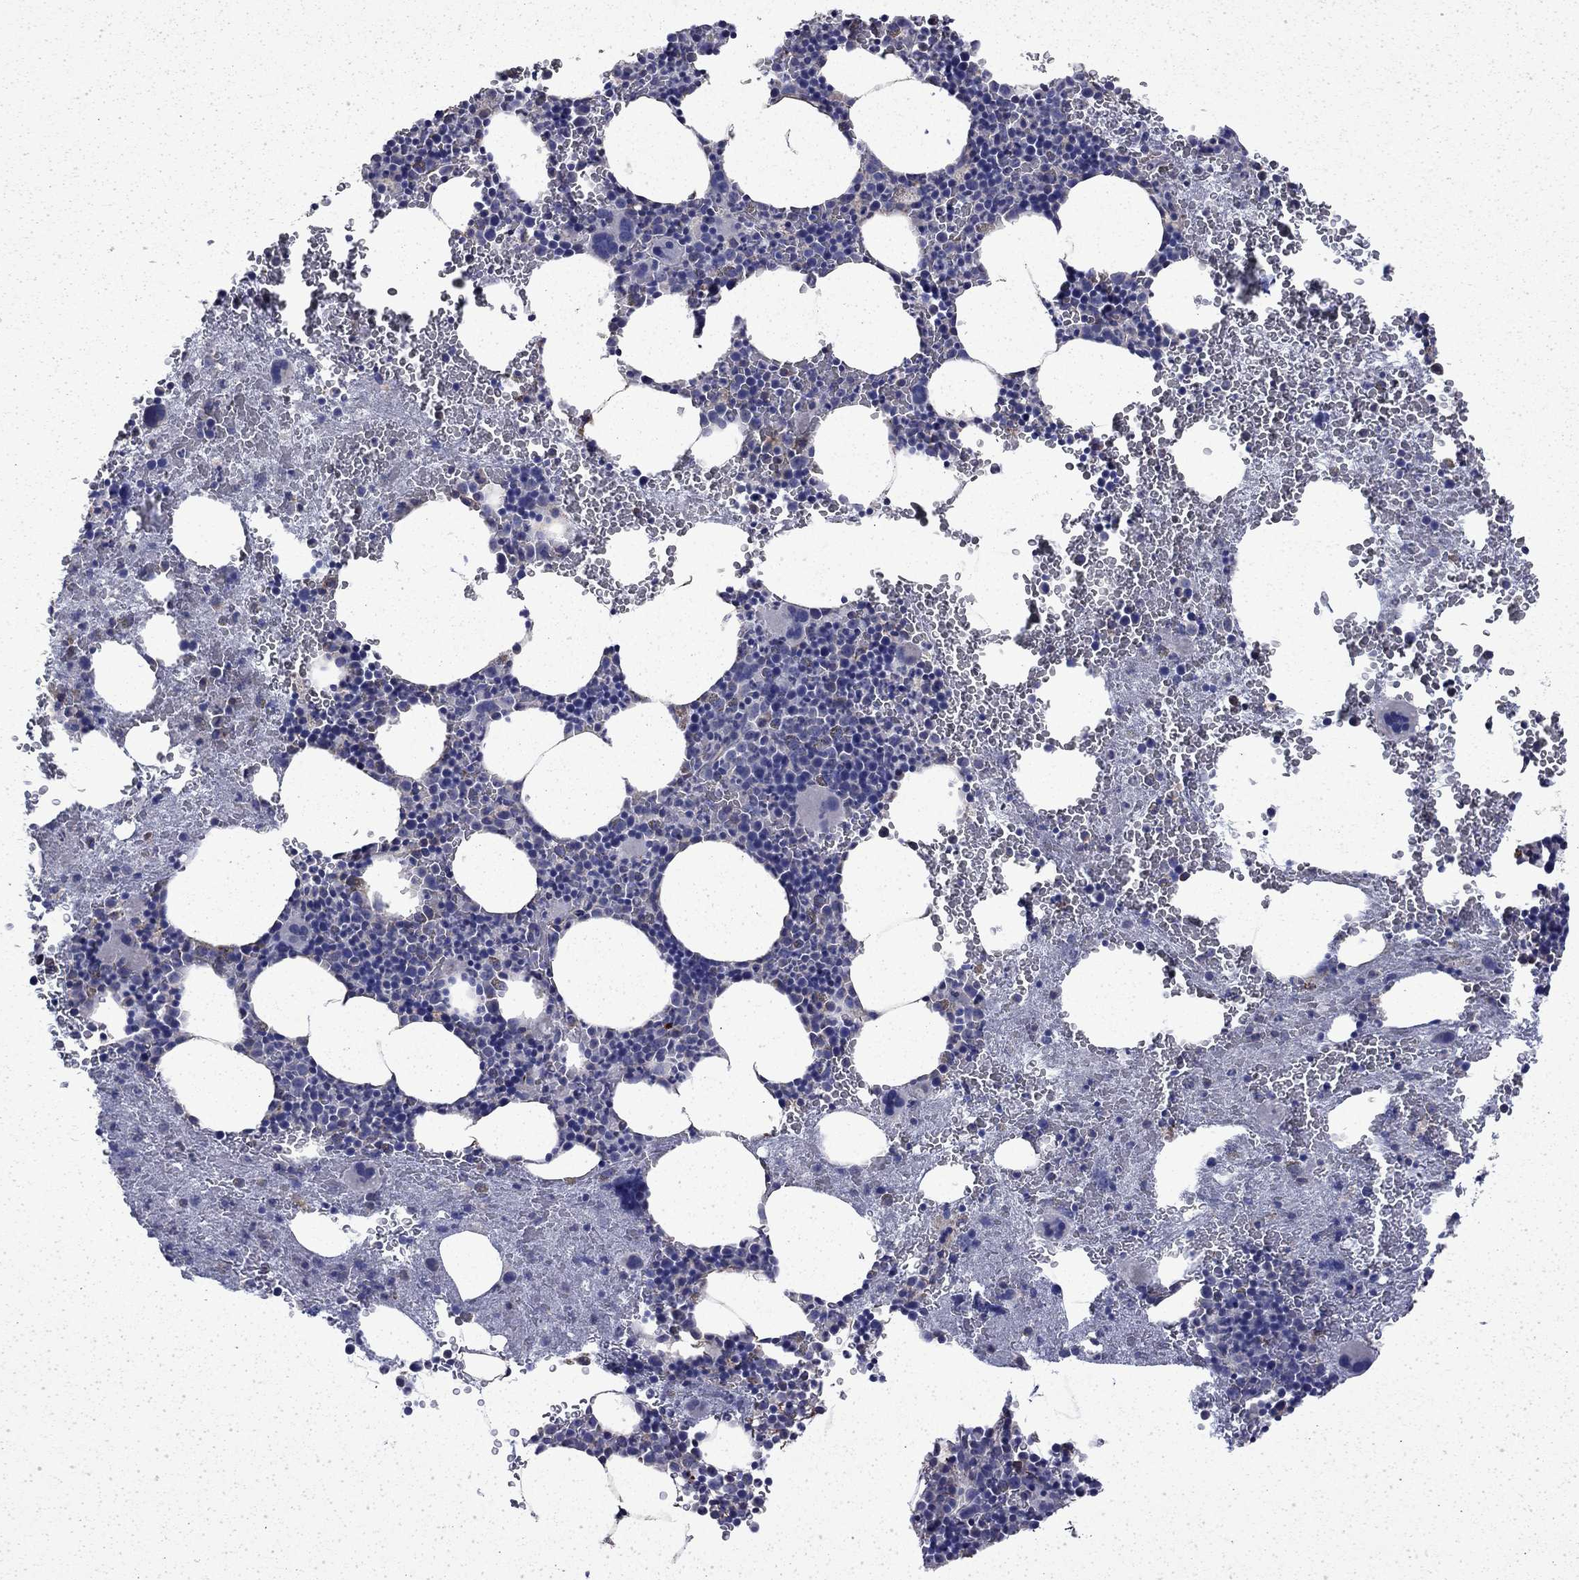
{"staining": {"intensity": "negative", "quantity": "none", "location": "none"}, "tissue": "bone marrow", "cell_type": "Hematopoietic cells", "image_type": "normal", "snomed": [{"axis": "morphology", "description": "Normal tissue, NOS"}, {"axis": "topography", "description": "Bone marrow"}], "caption": "Unremarkable bone marrow was stained to show a protein in brown. There is no significant positivity in hematopoietic cells. (Immunohistochemistry, brightfield microscopy, high magnification).", "gene": "DTNA", "patient": {"sex": "male", "age": 50}}